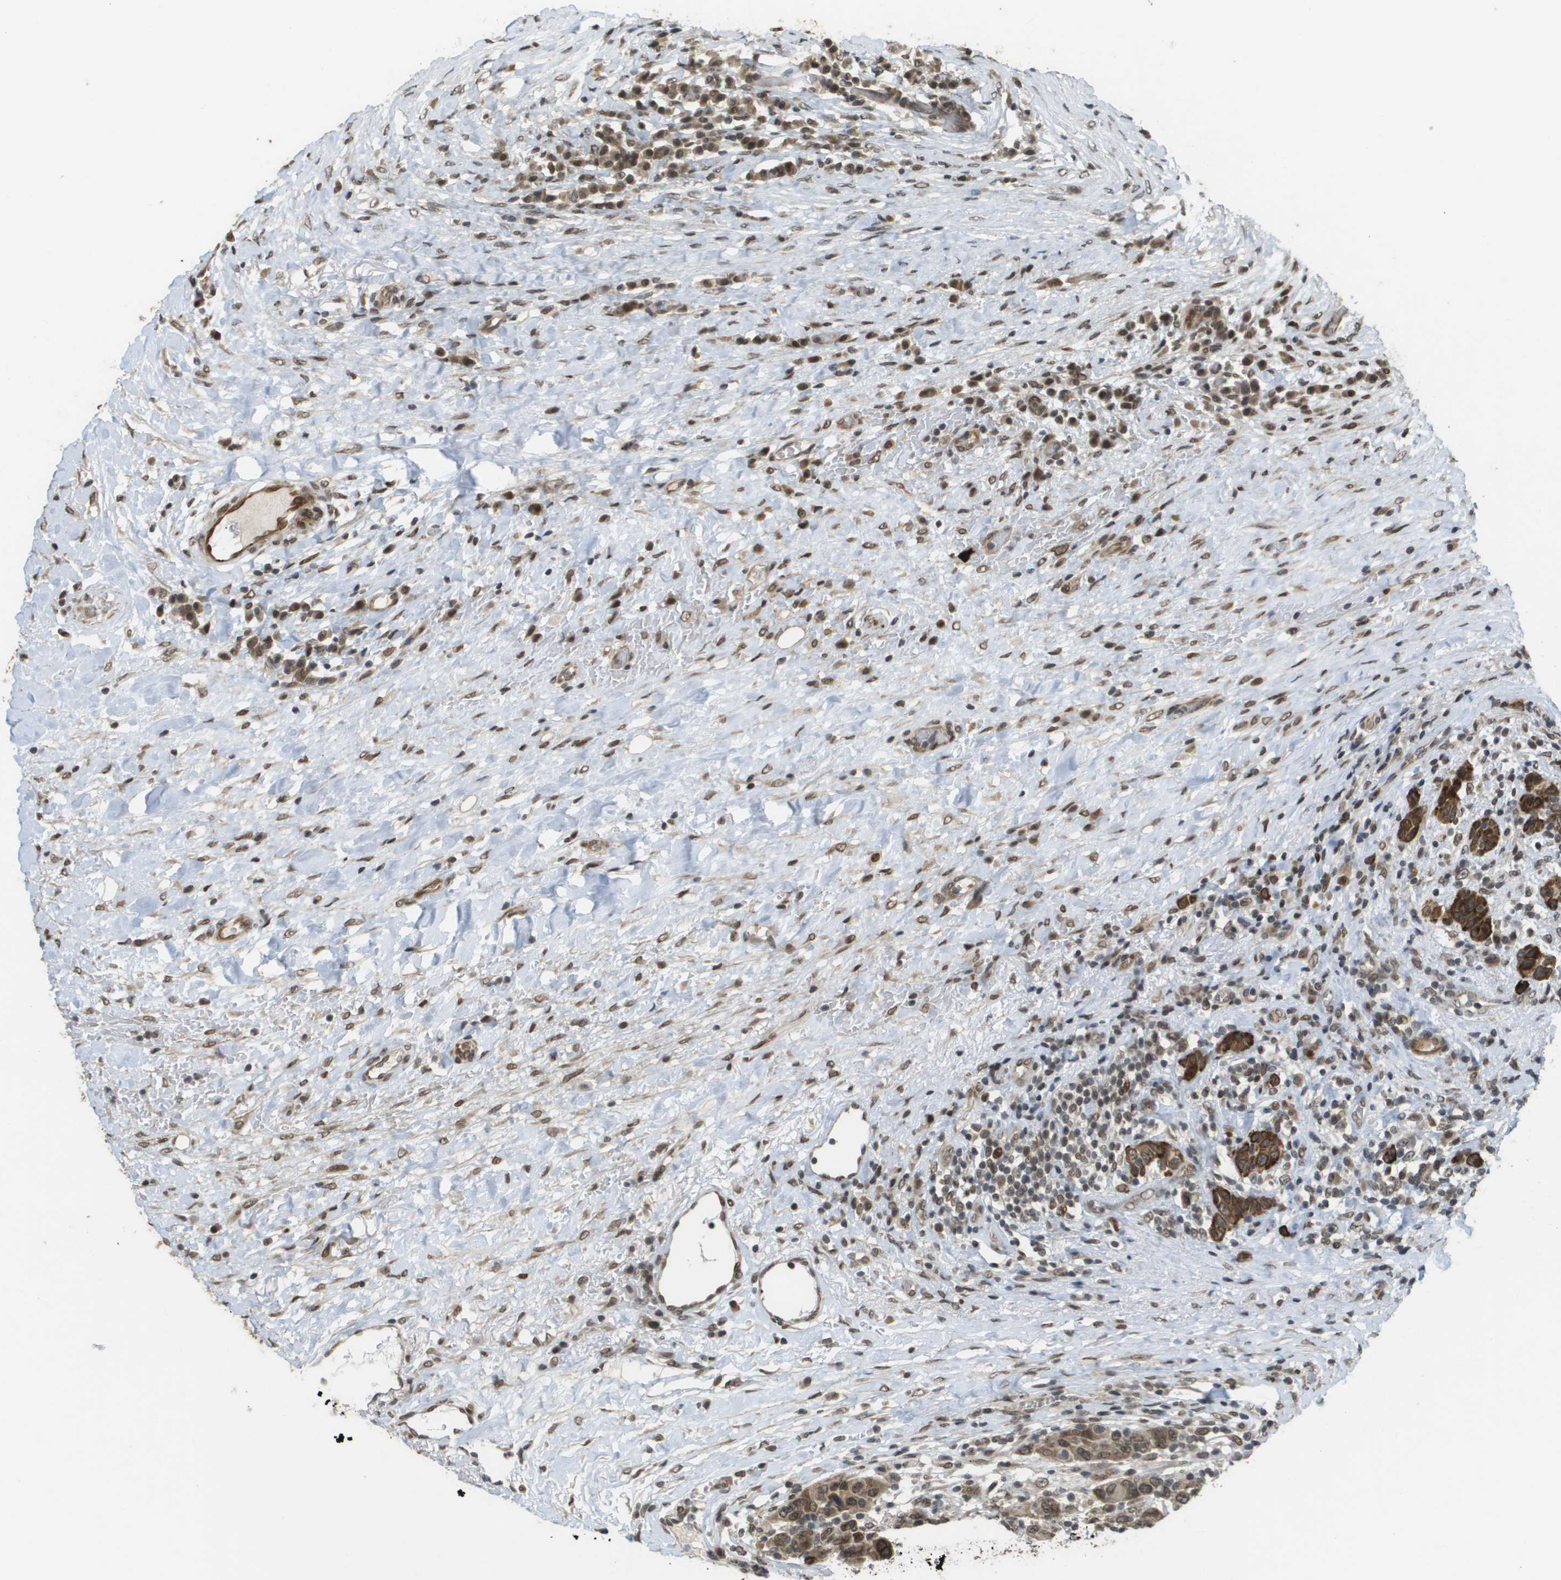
{"staining": {"intensity": "moderate", "quantity": ">75%", "location": "cytoplasmic/membranous,nuclear"}, "tissue": "breast cancer", "cell_type": "Tumor cells", "image_type": "cancer", "snomed": [{"axis": "morphology", "description": "Duct carcinoma"}, {"axis": "topography", "description": "Breast"}], "caption": "Immunohistochemistry of breast cancer reveals medium levels of moderate cytoplasmic/membranous and nuclear expression in about >75% of tumor cells.", "gene": "KAT5", "patient": {"sex": "female", "age": 37}}